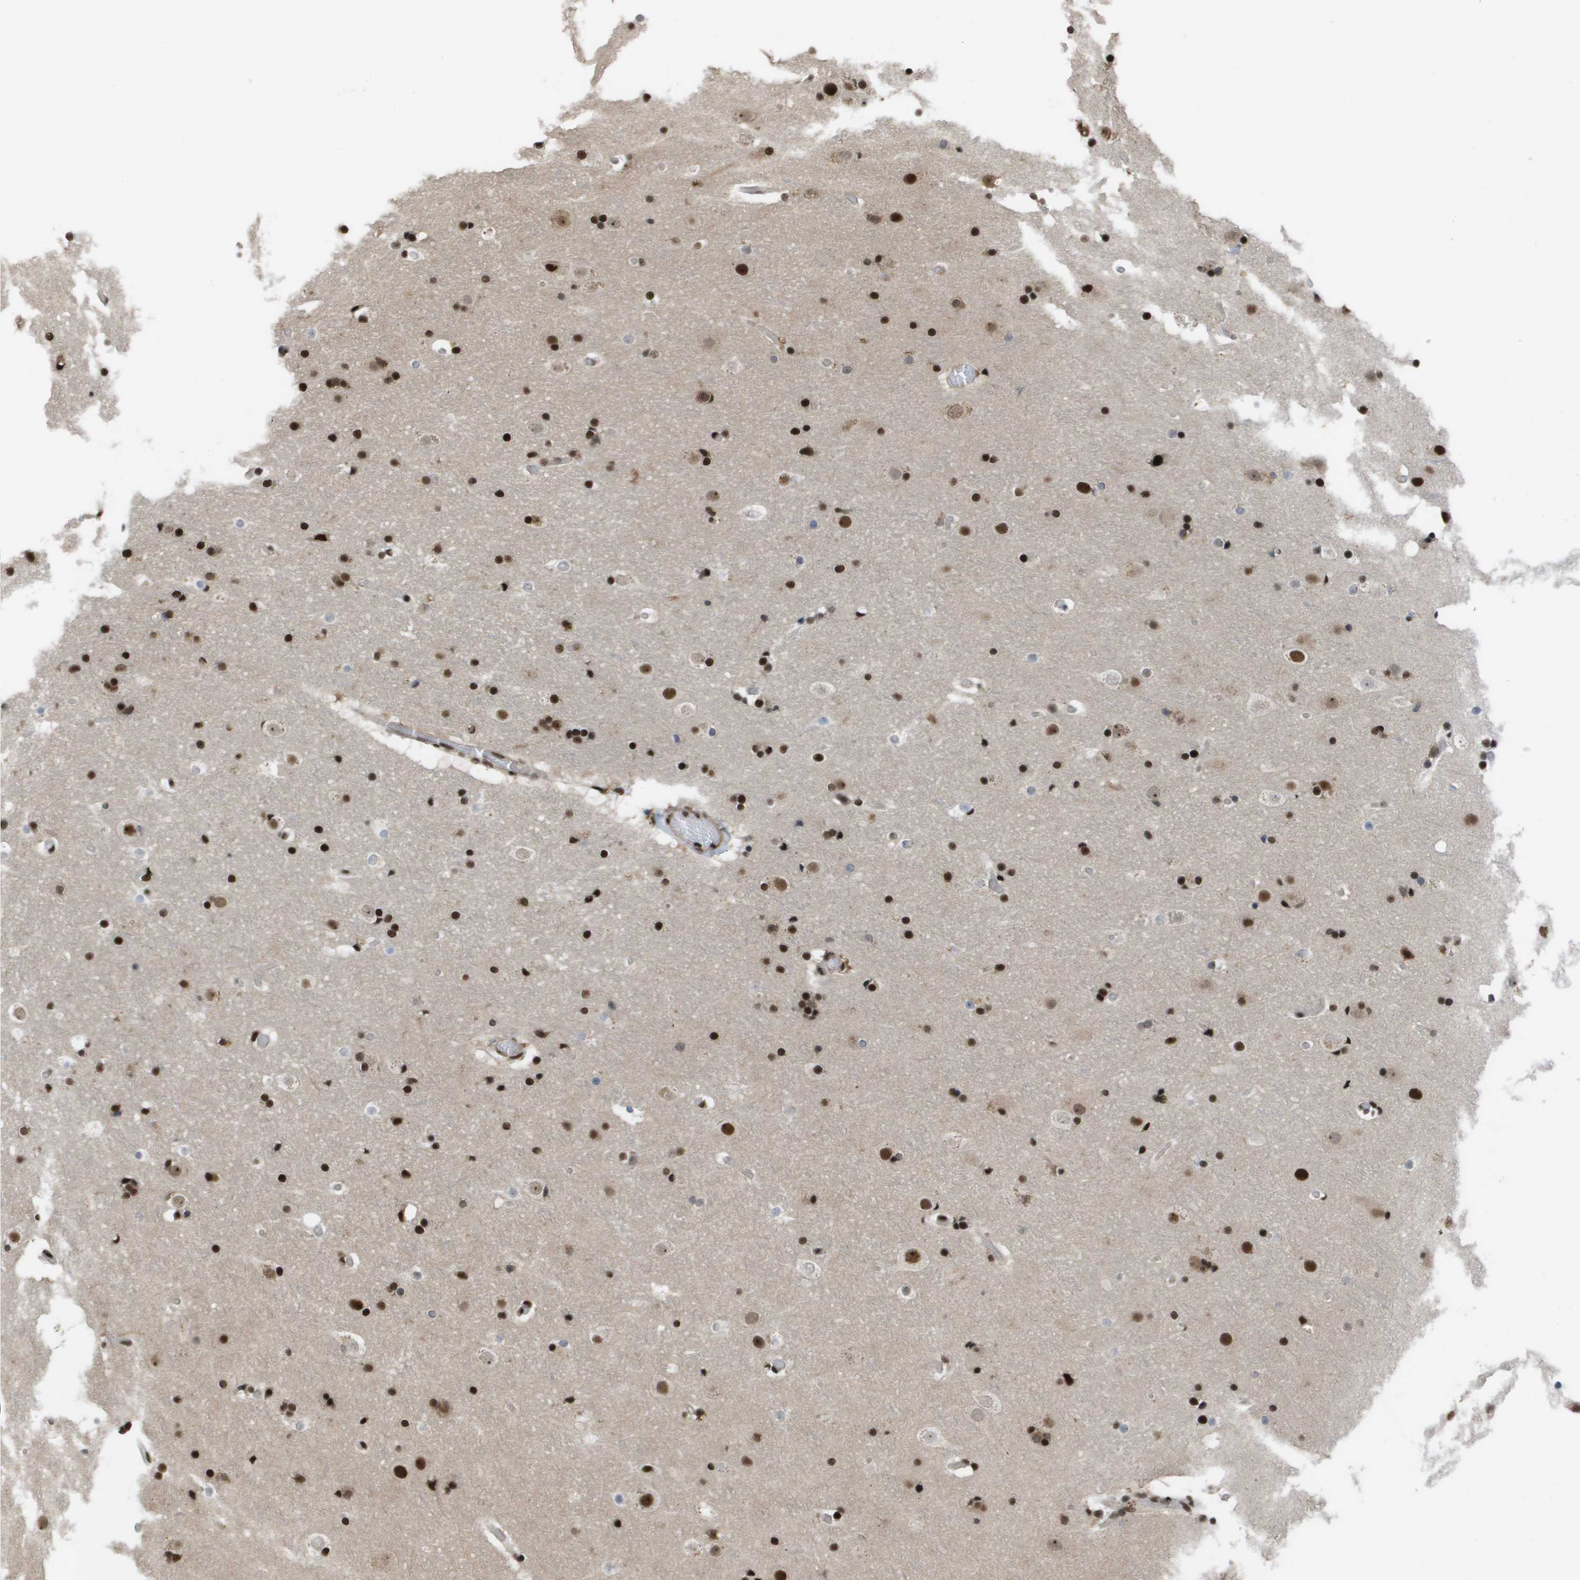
{"staining": {"intensity": "moderate", "quantity": ">75%", "location": "nuclear"}, "tissue": "cerebral cortex", "cell_type": "Endothelial cells", "image_type": "normal", "snomed": [{"axis": "morphology", "description": "Normal tissue, NOS"}, {"axis": "topography", "description": "Cerebral cortex"}], "caption": "Immunohistochemistry (IHC) staining of benign cerebral cortex, which reveals medium levels of moderate nuclear staining in about >75% of endothelial cells indicating moderate nuclear protein positivity. The staining was performed using DAB (3,3'-diaminobenzidine) (brown) for protein detection and nuclei were counterstained in hematoxylin (blue).", "gene": "CDT1", "patient": {"sex": "male", "age": 57}}